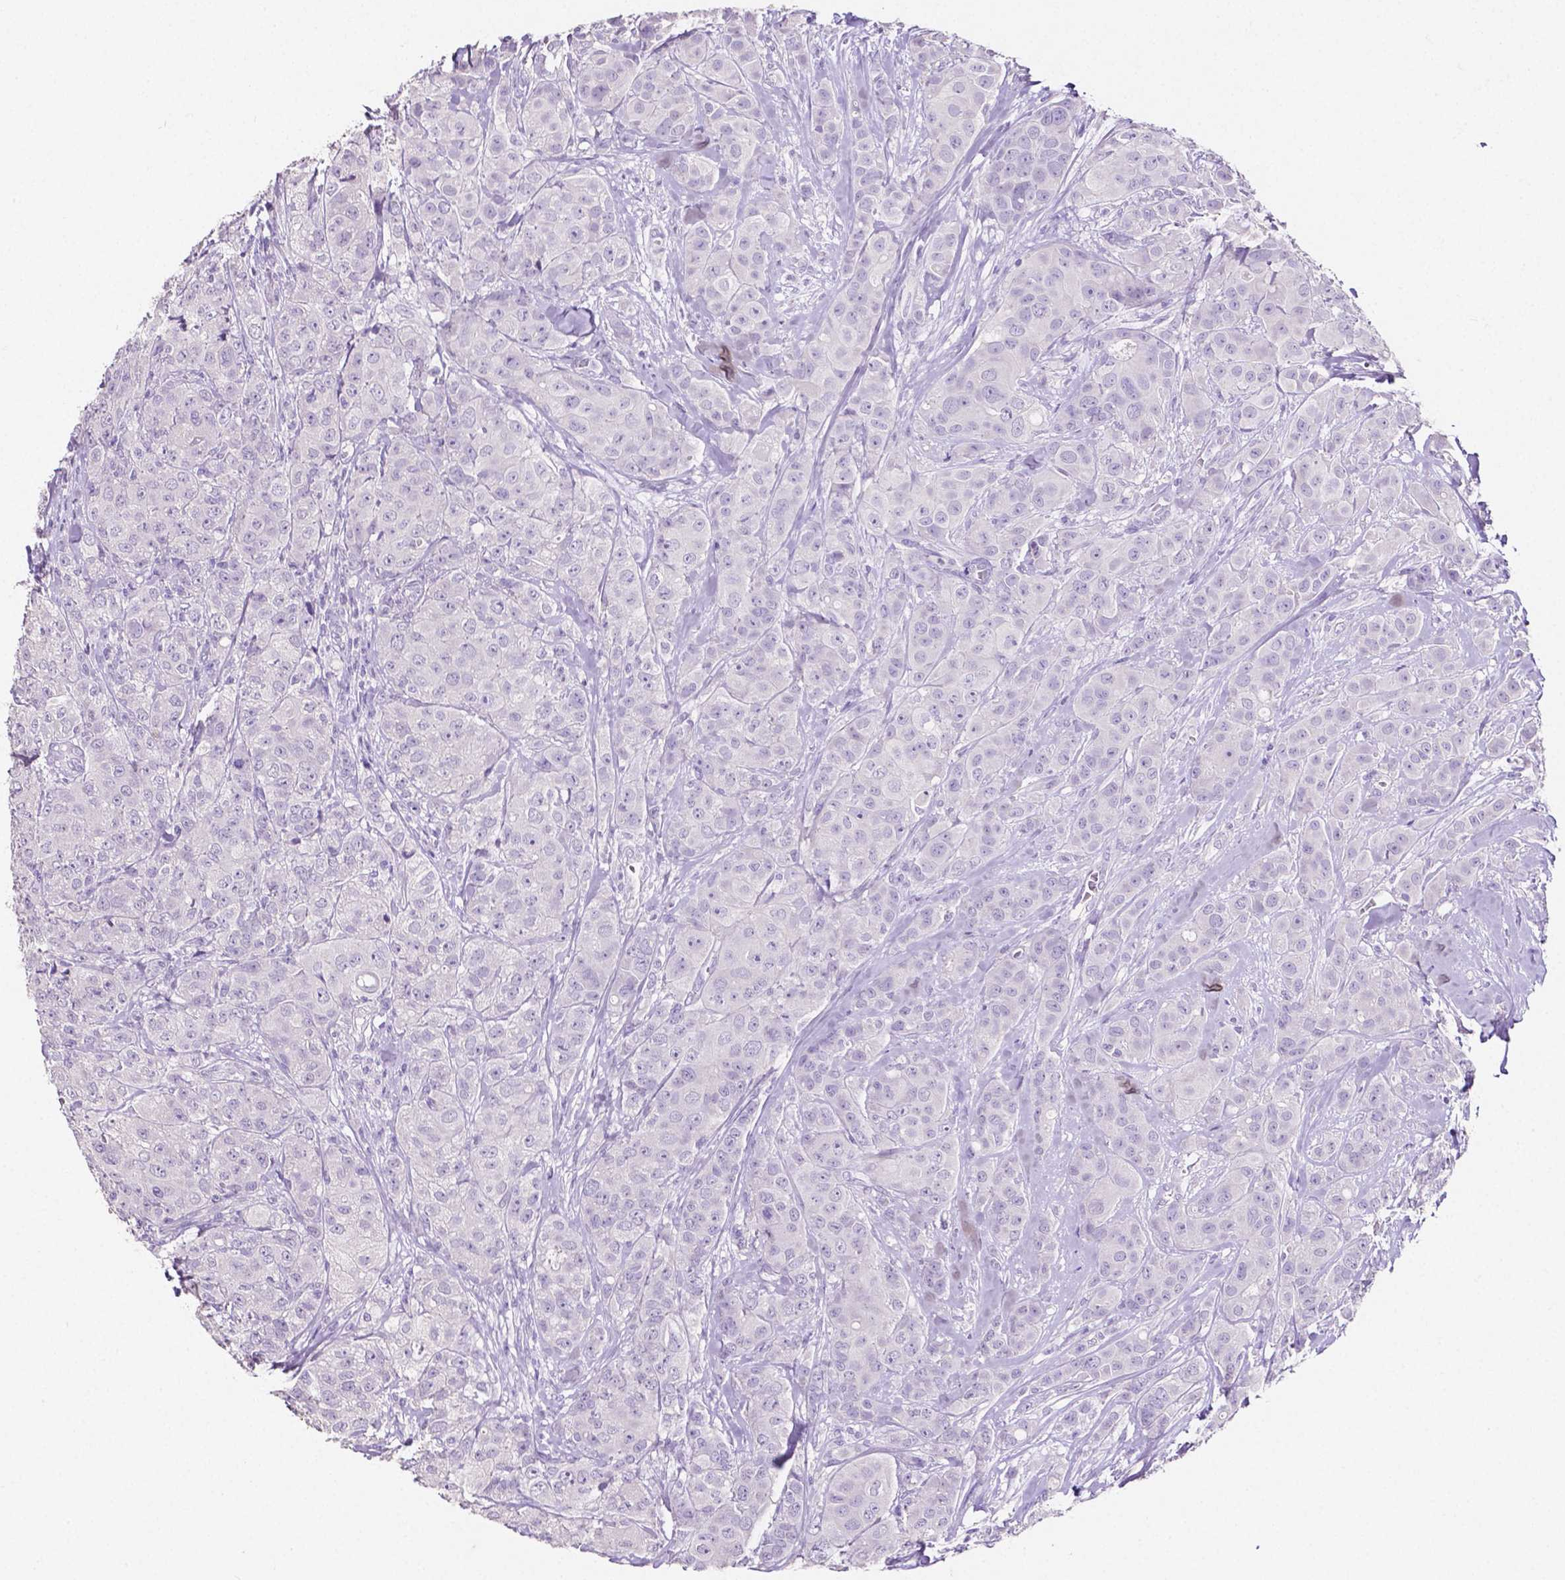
{"staining": {"intensity": "negative", "quantity": "none", "location": "none"}, "tissue": "breast cancer", "cell_type": "Tumor cells", "image_type": "cancer", "snomed": [{"axis": "morphology", "description": "Duct carcinoma"}, {"axis": "topography", "description": "Breast"}], "caption": "A high-resolution image shows IHC staining of breast cancer, which shows no significant expression in tumor cells.", "gene": "SLC22A2", "patient": {"sex": "female", "age": 43}}